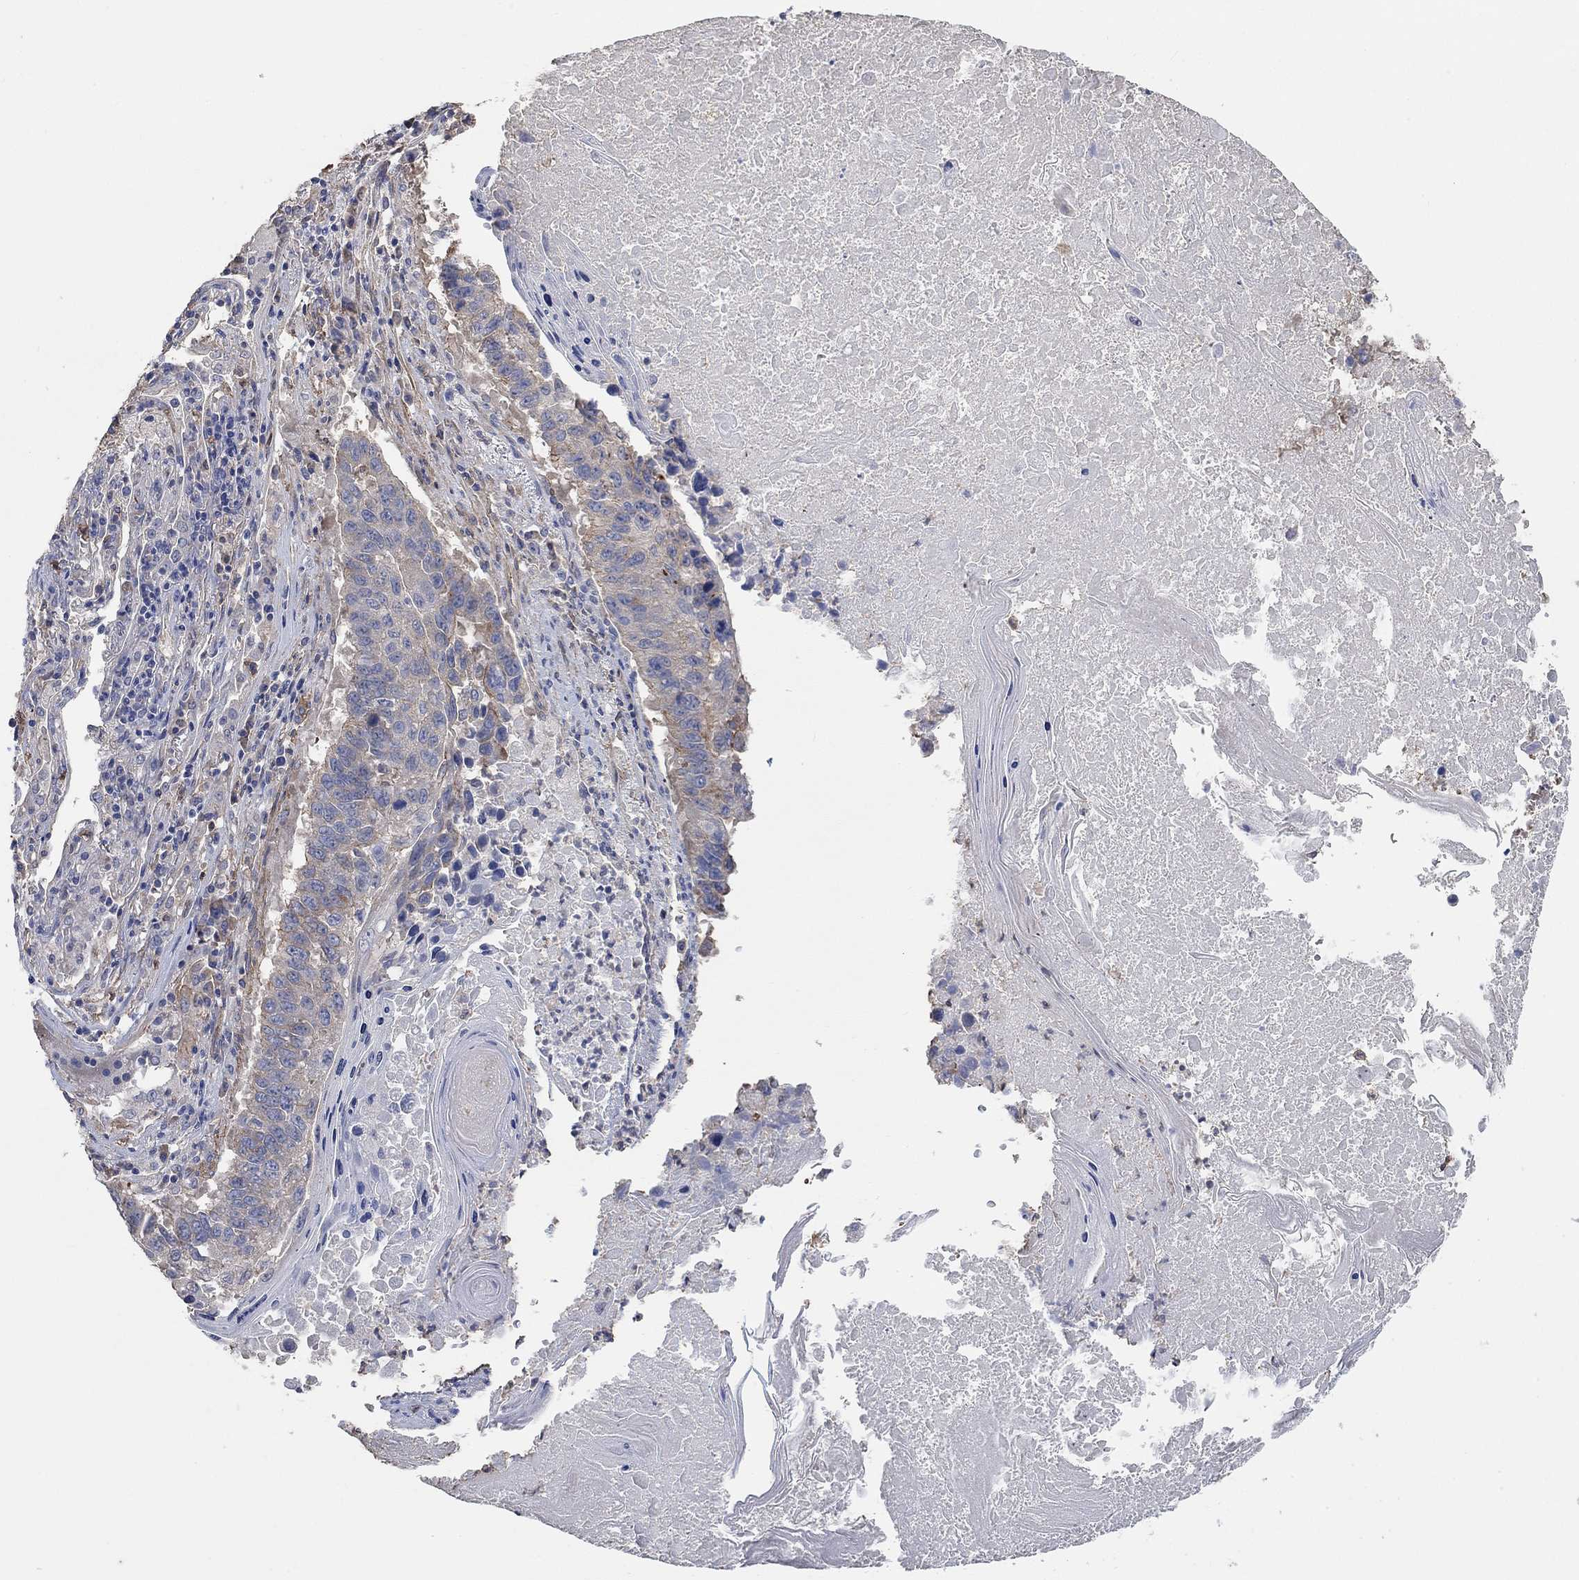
{"staining": {"intensity": "weak", "quantity": "25%-75%", "location": "cytoplasmic/membranous"}, "tissue": "lung cancer", "cell_type": "Tumor cells", "image_type": "cancer", "snomed": [{"axis": "morphology", "description": "Squamous cell carcinoma, NOS"}, {"axis": "topography", "description": "Lung"}], "caption": "IHC of human lung cancer (squamous cell carcinoma) exhibits low levels of weak cytoplasmic/membranous expression in about 25%-75% of tumor cells. (brown staining indicates protein expression, while blue staining denotes nuclei).", "gene": "SYT16", "patient": {"sex": "male", "age": 73}}